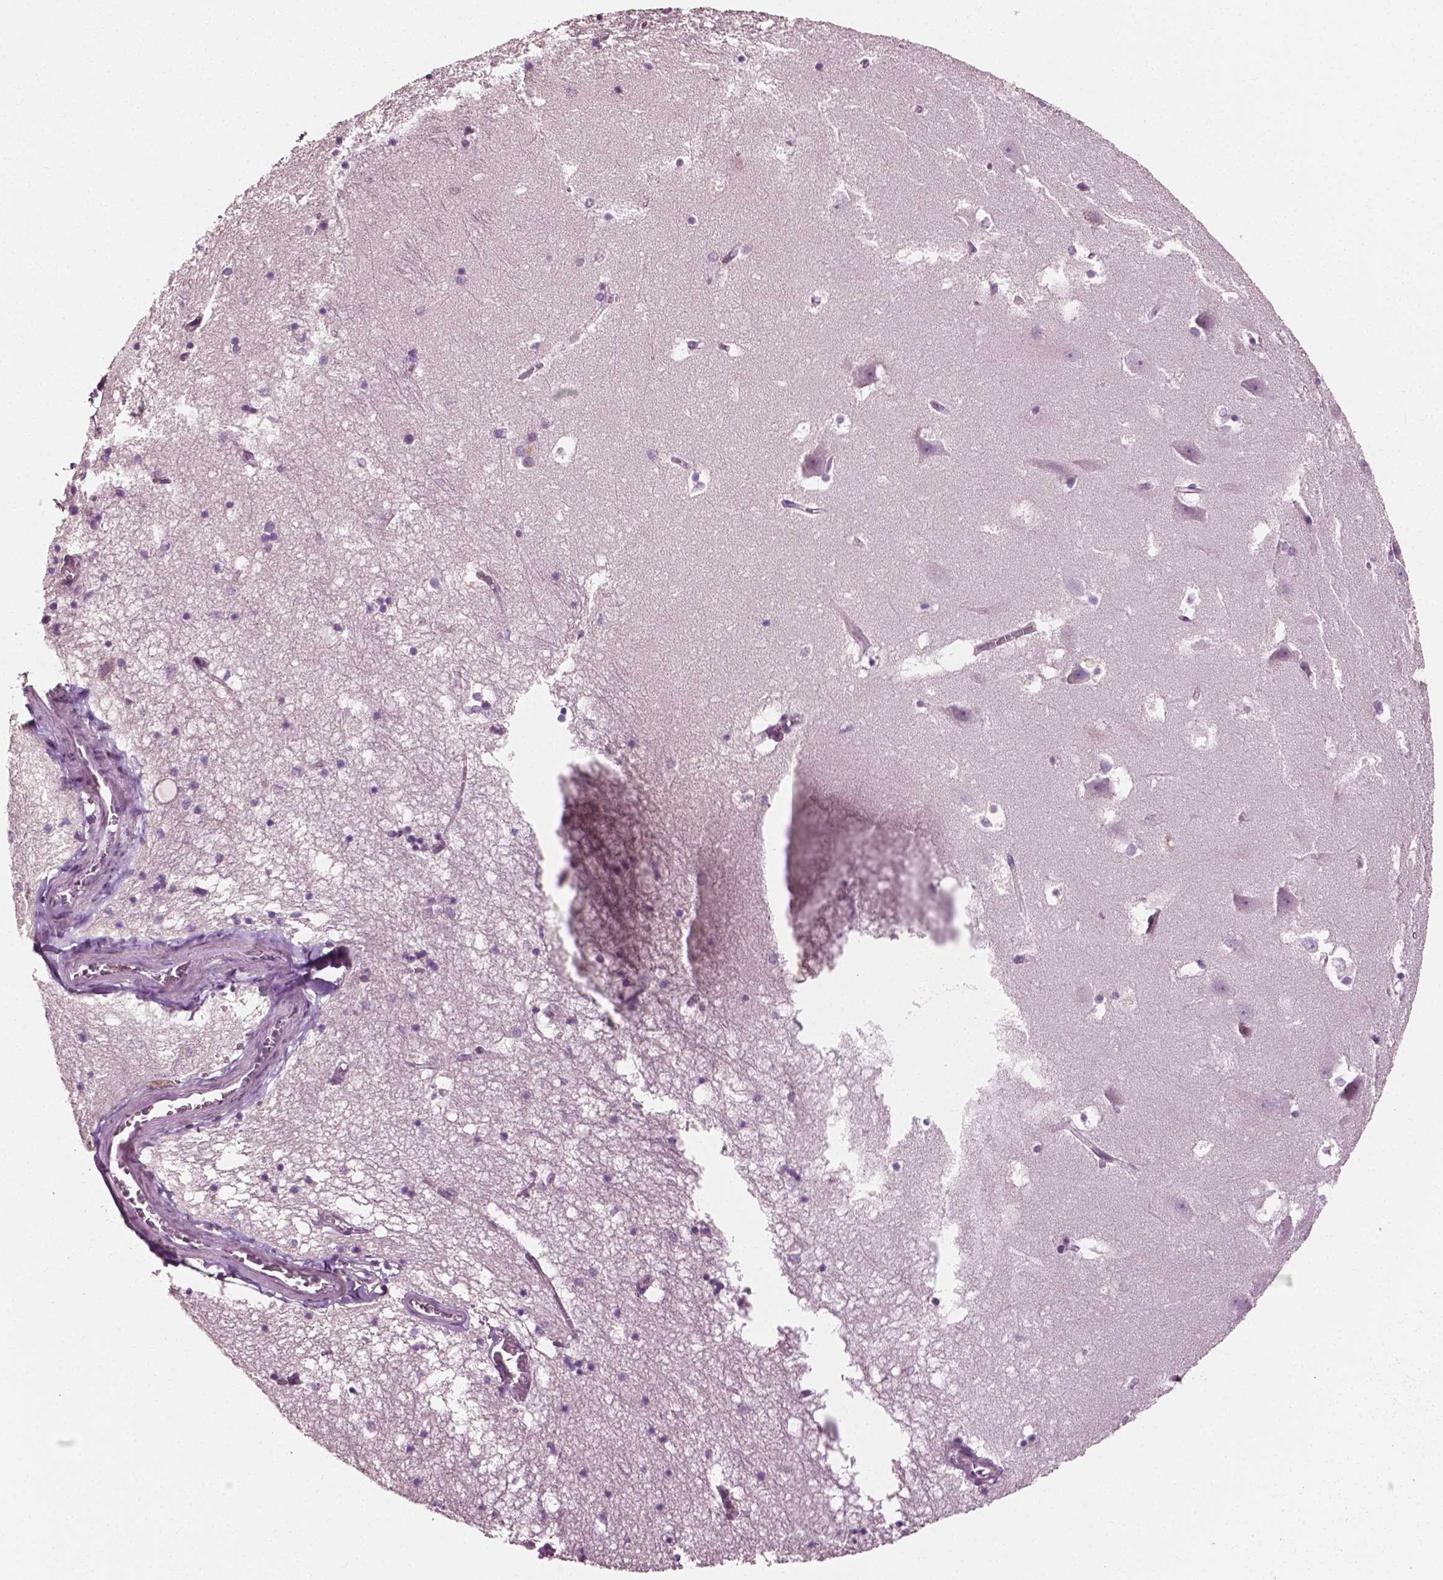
{"staining": {"intensity": "negative", "quantity": "none", "location": "none"}, "tissue": "hippocampus", "cell_type": "Glial cells", "image_type": "normal", "snomed": [{"axis": "morphology", "description": "Normal tissue, NOS"}, {"axis": "topography", "description": "Hippocampus"}], "caption": "DAB immunohistochemical staining of benign human hippocampus displays no significant positivity in glial cells.", "gene": "MCL1", "patient": {"sex": "male", "age": 58}}